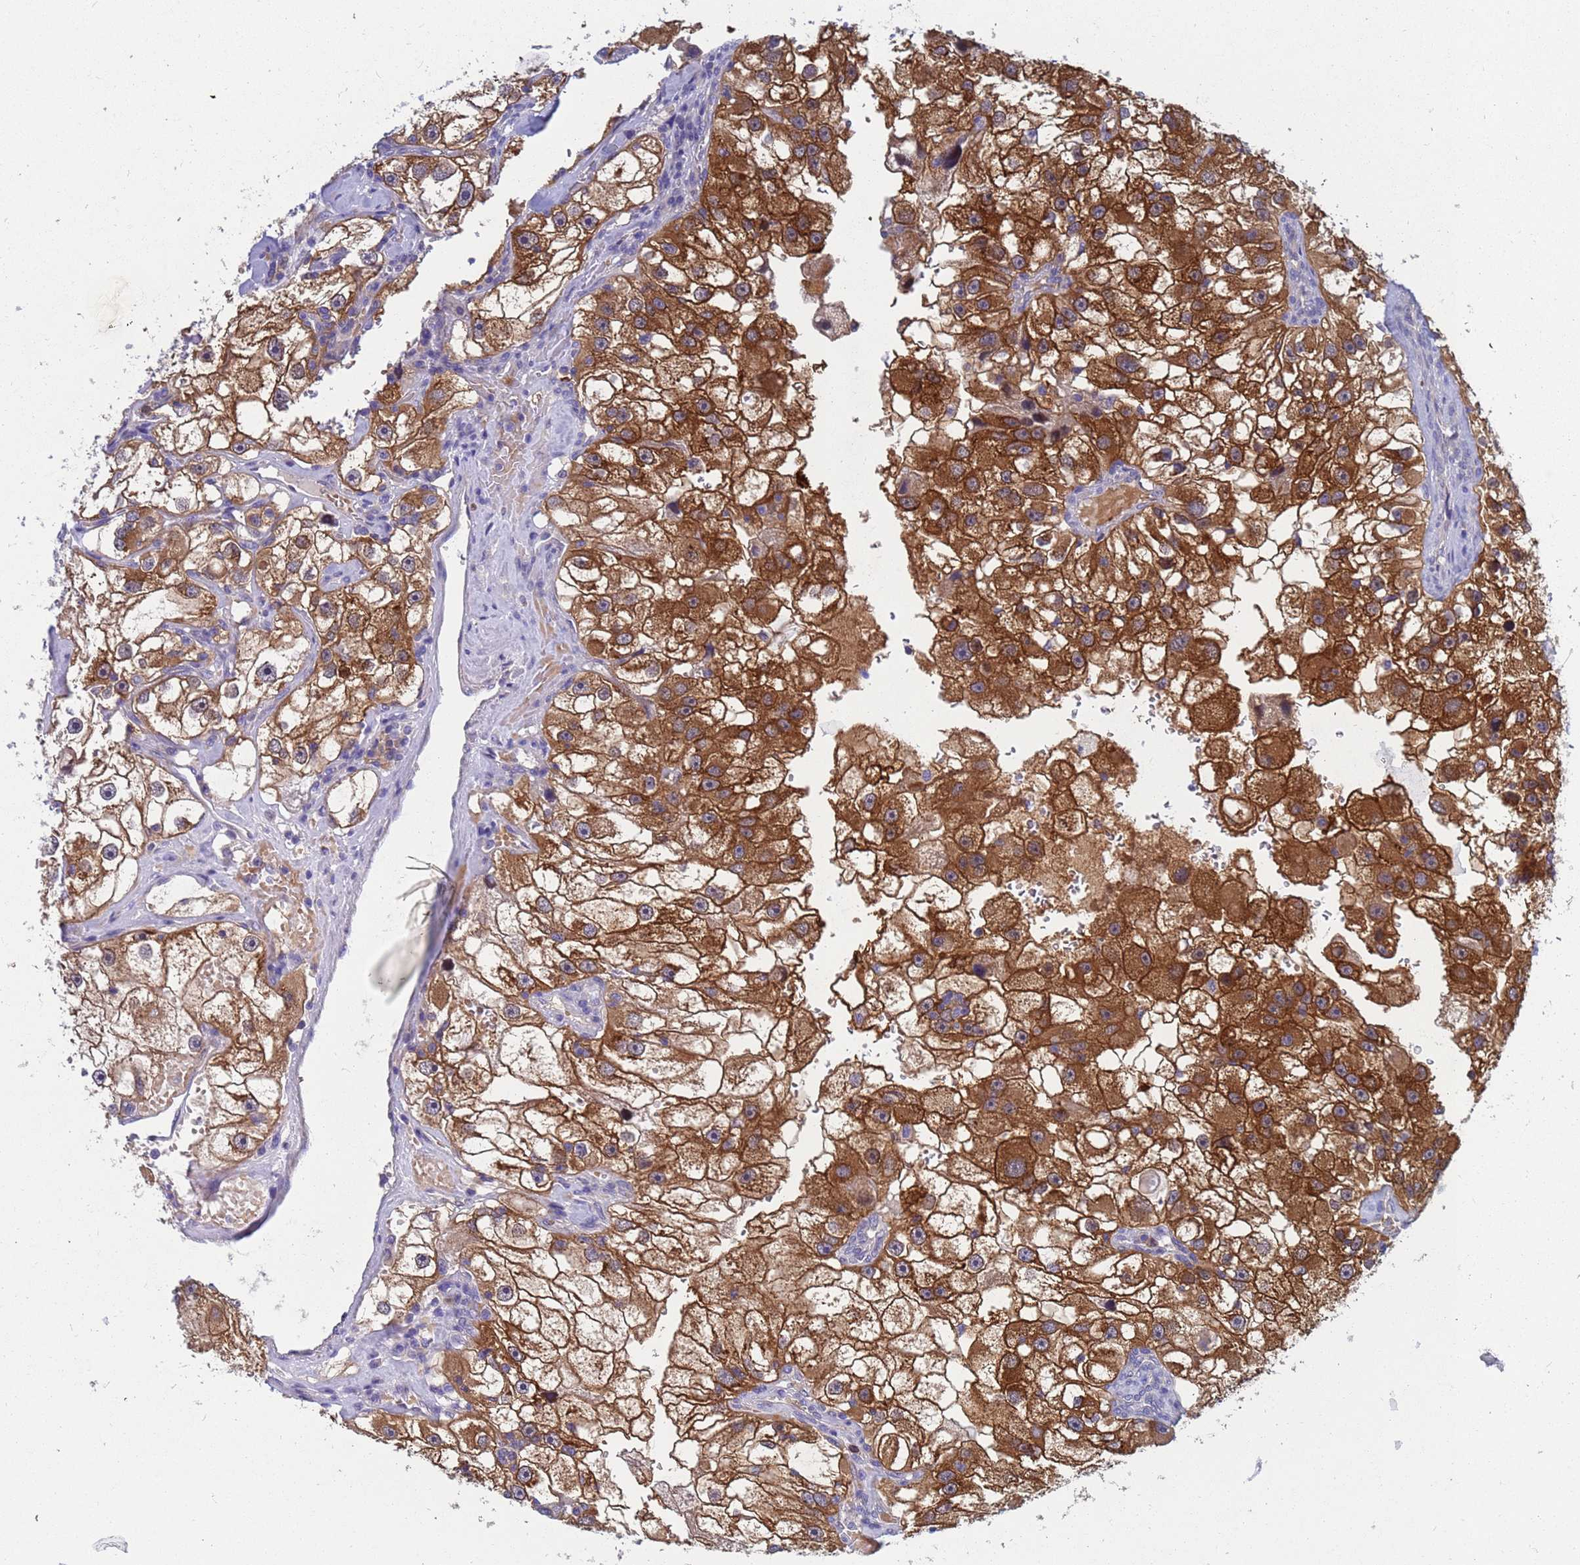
{"staining": {"intensity": "strong", "quantity": ">75%", "location": "cytoplasmic/membranous"}, "tissue": "renal cancer", "cell_type": "Tumor cells", "image_type": "cancer", "snomed": [{"axis": "morphology", "description": "Adenocarcinoma, NOS"}, {"axis": "topography", "description": "Kidney"}], "caption": "Approximately >75% of tumor cells in human adenocarcinoma (renal) show strong cytoplasmic/membranous protein positivity as visualized by brown immunohistochemical staining.", "gene": "TTLL11", "patient": {"sex": "male", "age": 63}}